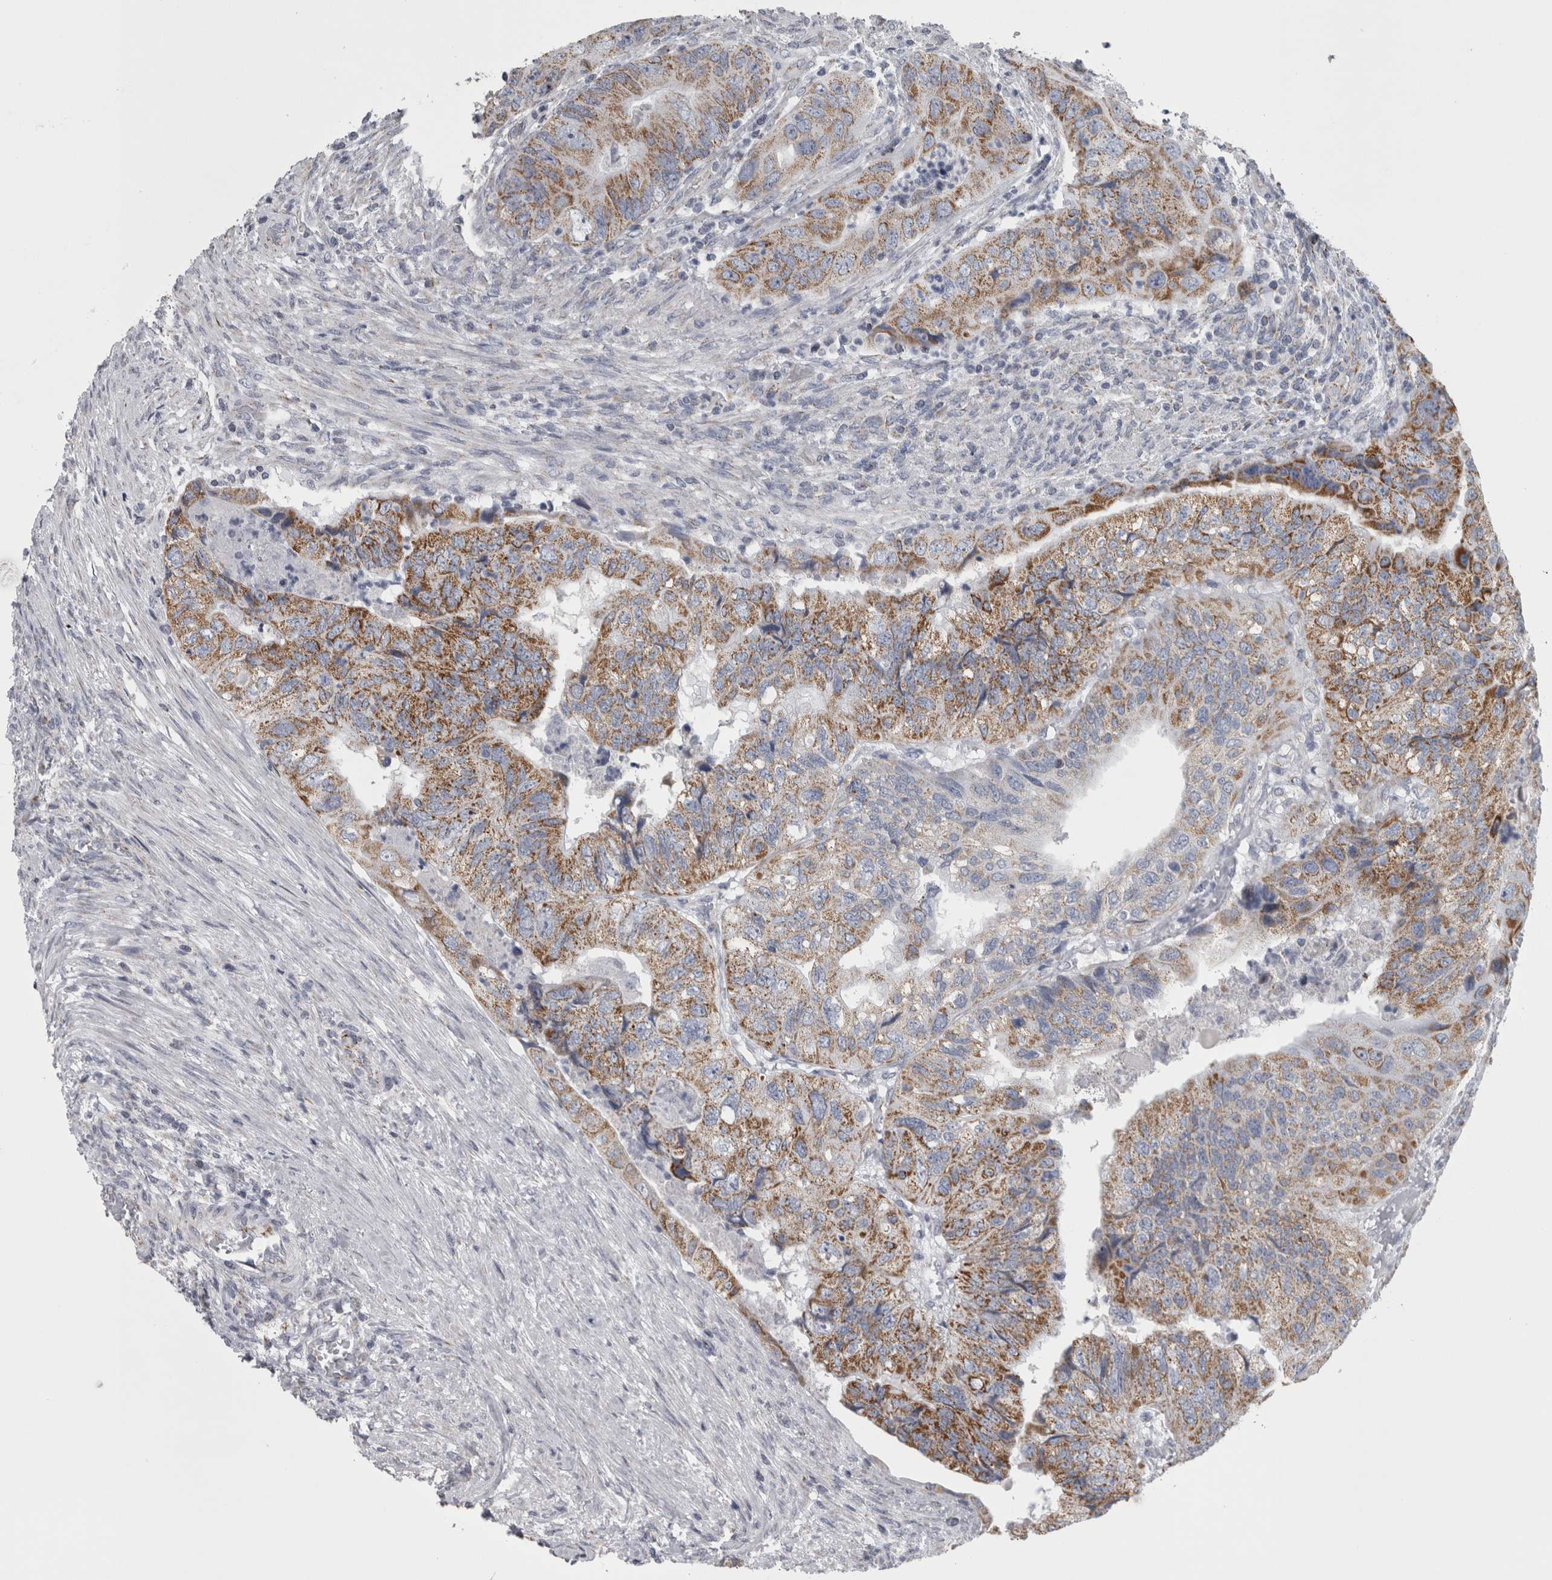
{"staining": {"intensity": "strong", "quantity": "25%-75%", "location": "cytoplasmic/membranous"}, "tissue": "colorectal cancer", "cell_type": "Tumor cells", "image_type": "cancer", "snomed": [{"axis": "morphology", "description": "Adenocarcinoma, NOS"}, {"axis": "topography", "description": "Rectum"}], "caption": "Human colorectal cancer (adenocarcinoma) stained with a protein marker reveals strong staining in tumor cells.", "gene": "DBT", "patient": {"sex": "male", "age": 63}}